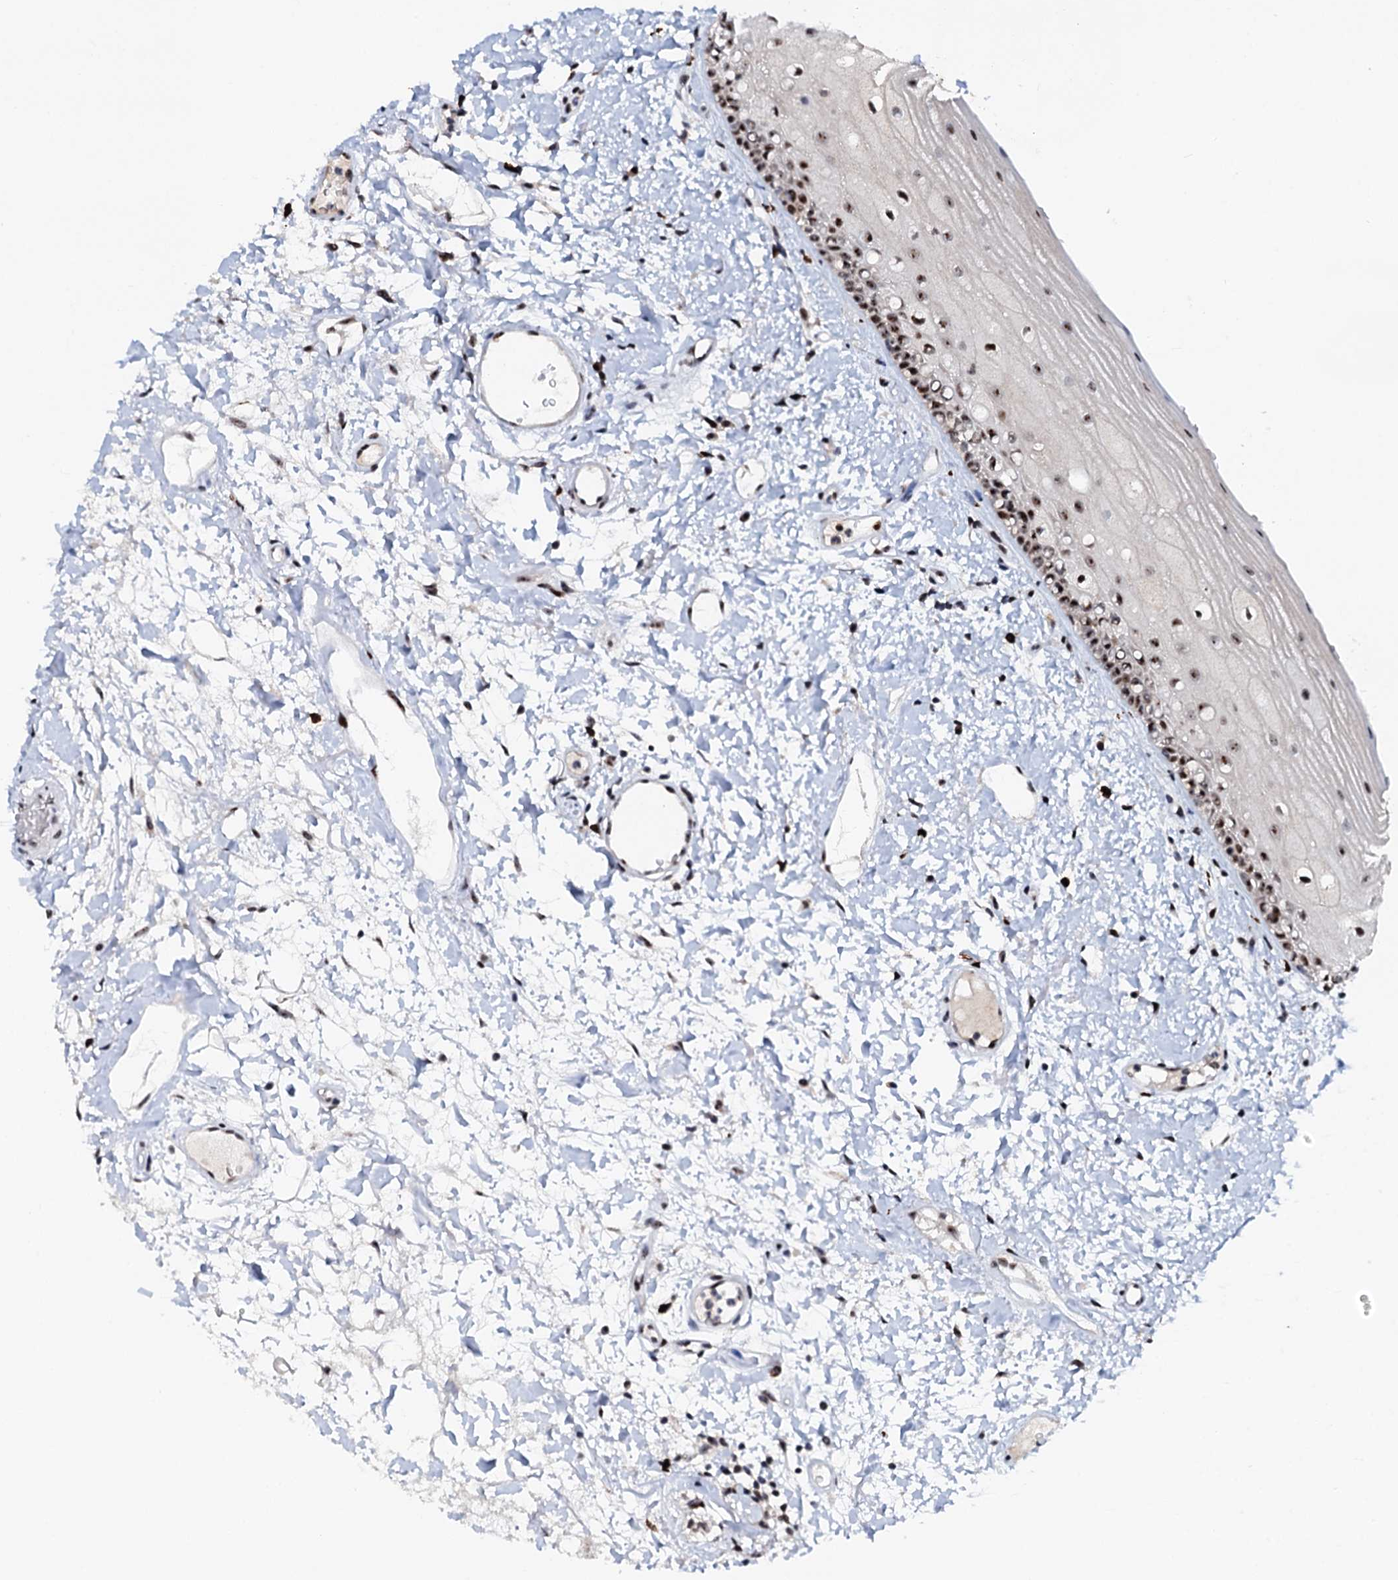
{"staining": {"intensity": "moderate", "quantity": ">75%", "location": "nuclear"}, "tissue": "oral mucosa", "cell_type": "Squamous epithelial cells", "image_type": "normal", "snomed": [{"axis": "morphology", "description": "Normal tissue, NOS"}, {"axis": "topography", "description": "Oral tissue"}], "caption": "DAB (3,3'-diaminobenzidine) immunohistochemical staining of normal oral mucosa exhibits moderate nuclear protein staining in about >75% of squamous epithelial cells. The staining is performed using DAB (3,3'-diaminobenzidine) brown chromogen to label protein expression. The nuclei are counter-stained blue using hematoxylin.", "gene": "NEUROG3", "patient": {"sex": "female", "age": 76}}